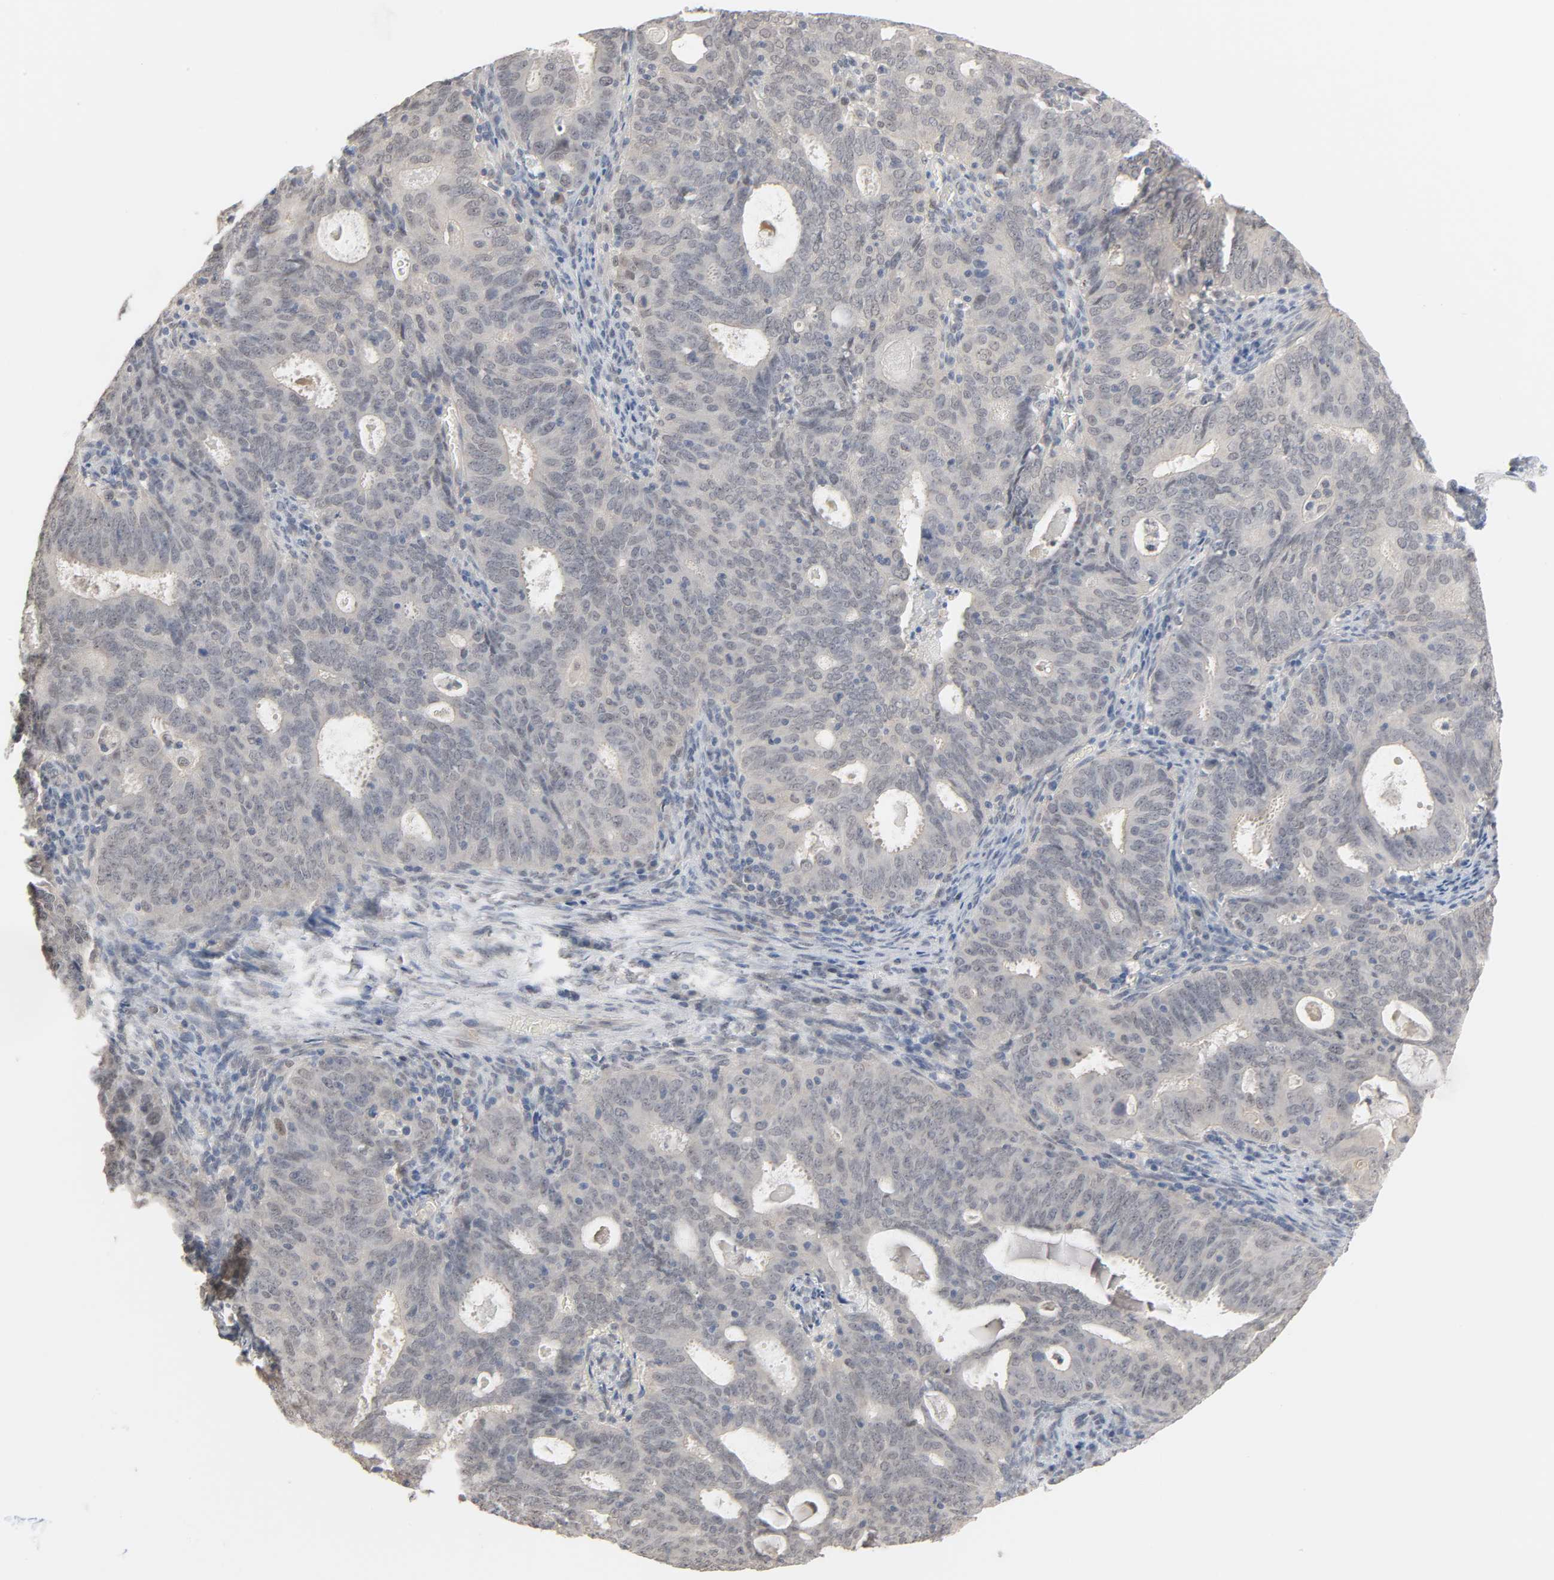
{"staining": {"intensity": "weak", "quantity": "<25%", "location": "cytoplasmic/membranous"}, "tissue": "cervical cancer", "cell_type": "Tumor cells", "image_type": "cancer", "snomed": [{"axis": "morphology", "description": "Adenocarcinoma, NOS"}, {"axis": "topography", "description": "Cervix"}], "caption": "Immunohistochemistry of cervical cancer displays no staining in tumor cells.", "gene": "ACSS2", "patient": {"sex": "female", "age": 44}}